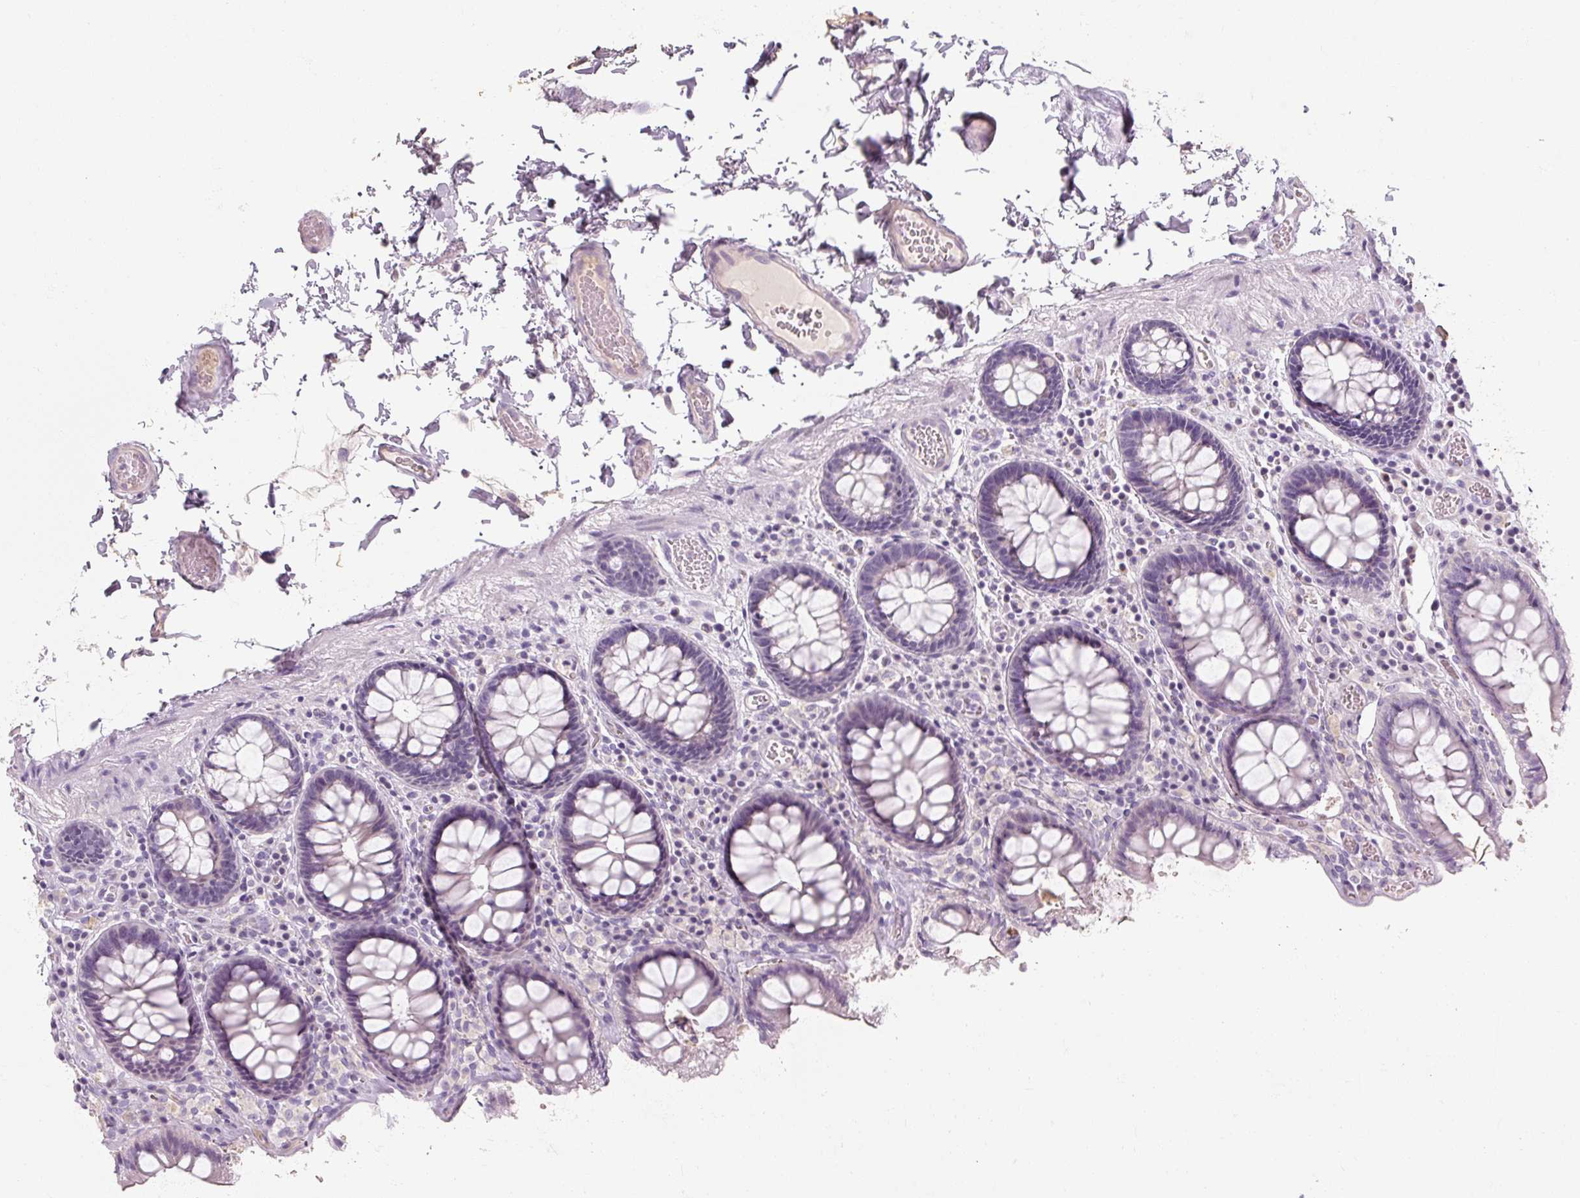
{"staining": {"intensity": "negative", "quantity": "none", "location": "none"}, "tissue": "colon", "cell_type": "Endothelial cells", "image_type": "normal", "snomed": [{"axis": "morphology", "description": "Normal tissue, NOS"}, {"axis": "topography", "description": "Colon"}, {"axis": "topography", "description": "Peripheral nerve tissue"}], "caption": "Endothelial cells show no significant staining in normal colon. (DAB IHC, high magnification).", "gene": "NFE2L3", "patient": {"sex": "male", "age": 84}}